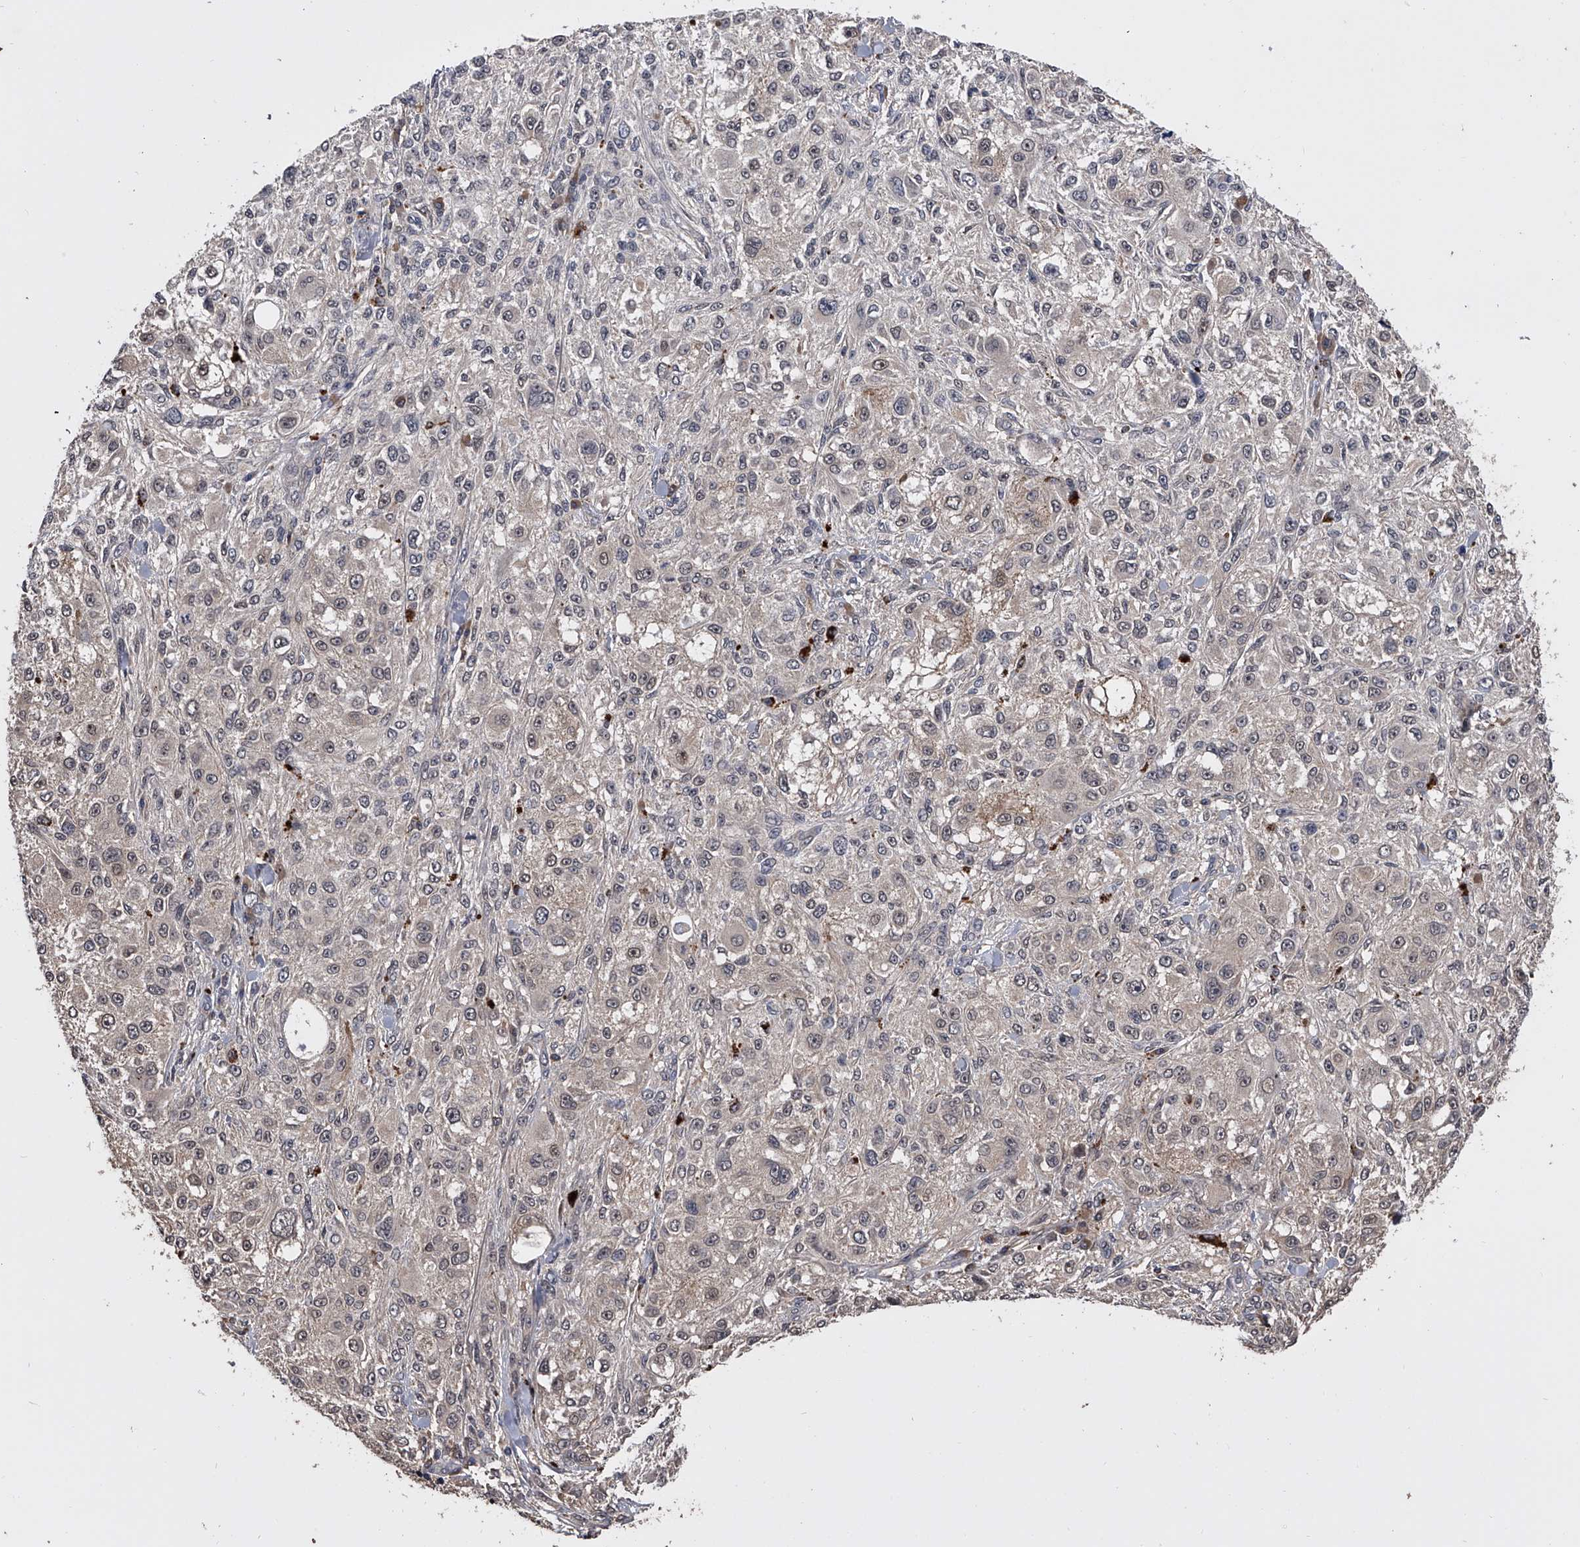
{"staining": {"intensity": "negative", "quantity": "none", "location": "none"}, "tissue": "melanoma", "cell_type": "Tumor cells", "image_type": "cancer", "snomed": [{"axis": "morphology", "description": "Necrosis, NOS"}, {"axis": "morphology", "description": "Malignant melanoma, NOS"}, {"axis": "topography", "description": "Skin"}], "caption": "This is an immunohistochemistry photomicrograph of human melanoma. There is no positivity in tumor cells.", "gene": "EFCAB7", "patient": {"sex": "female", "age": 87}}